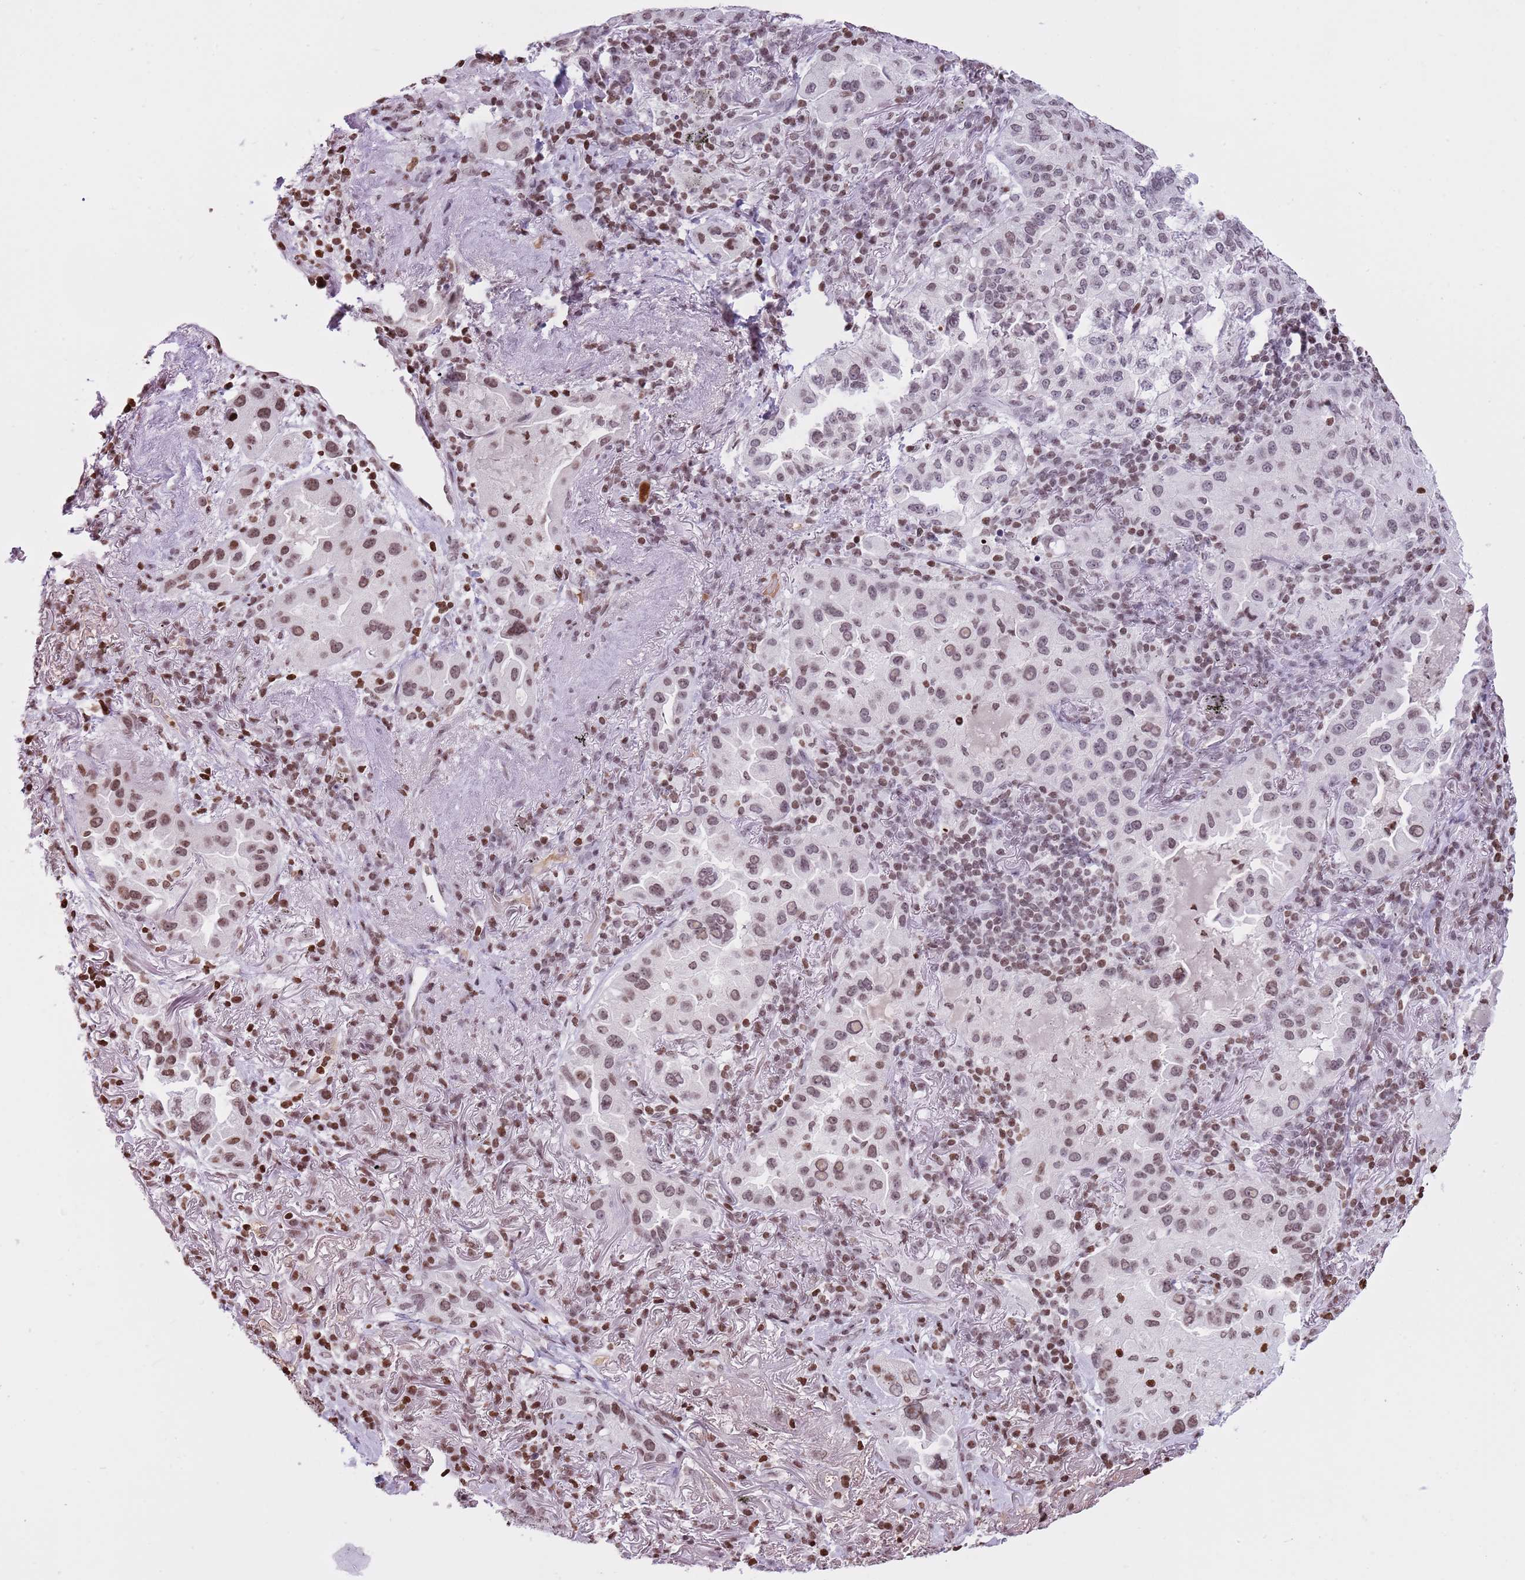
{"staining": {"intensity": "moderate", "quantity": ">75%", "location": "nuclear"}, "tissue": "lung cancer", "cell_type": "Tumor cells", "image_type": "cancer", "snomed": [{"axis": "morphology", "description": "Adenocarcinoma, NOS"}, {"axis": "topography", "description": "Lung"}], "caption": "About >75% of tumor cells in human lung cancer (adenocarcinoma) display moderate nuclear protein expression as visualized by brown immunohistochemical staining.", "gene": "KPNA3", "patient": {"sex": "female", "age": 69}}